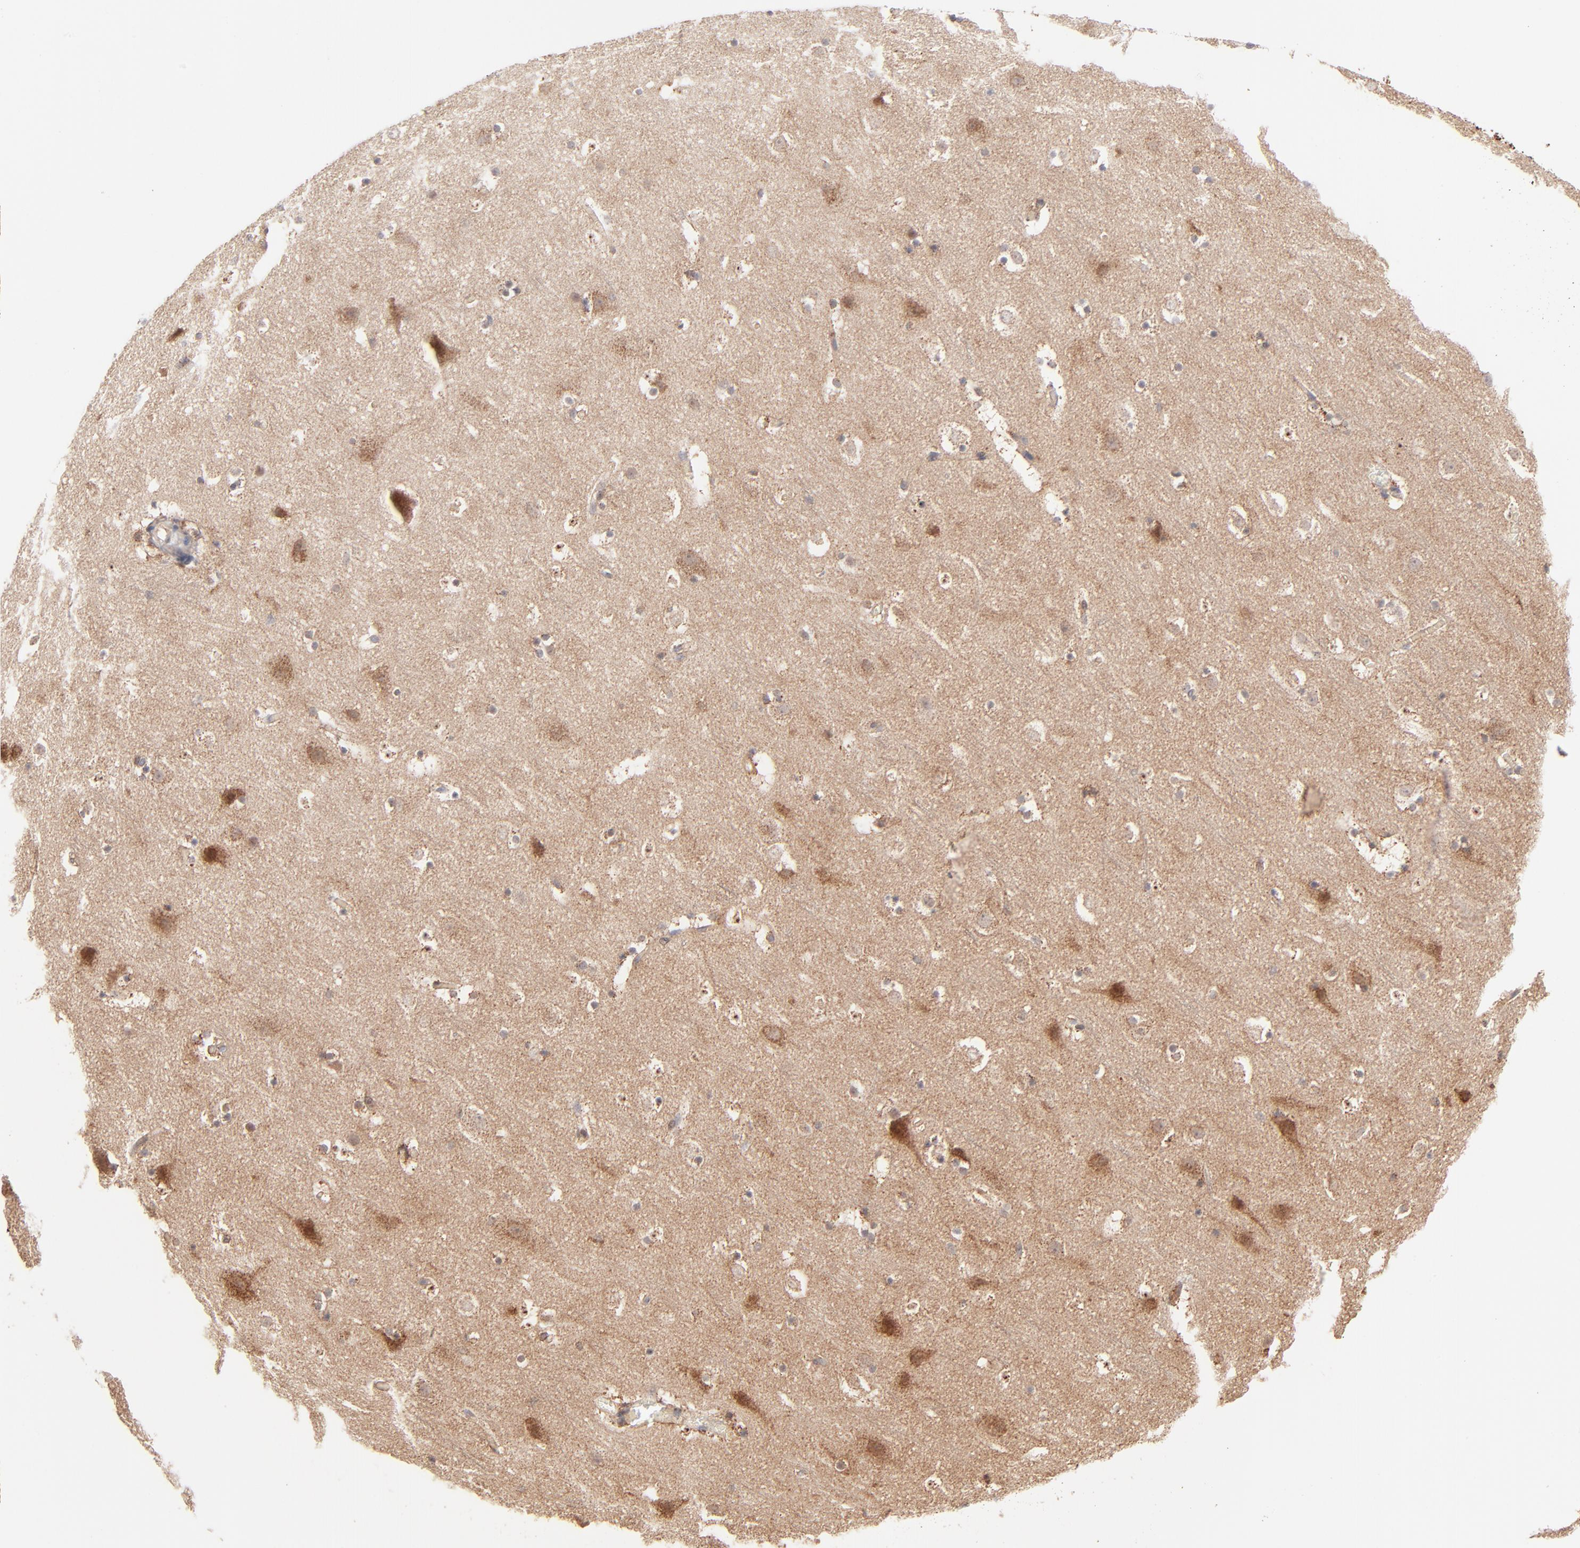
{"staining": {"intensity": "weak", "quantity": ">75%", "location": "cytoplasmic/membranous"}, "tissue": "cerebral cortex", "cell_type": "Endothelial cells", "image_type": "normal", "snomed": [{"axis": "morphology", "description": "Normal tissue, NOS"}, {"axis": "topography", "description": "Cerebral cortex"}], "caption": "Weak cytoplasmic/membranous protein positivity is identified in about >75% of endothelial cells in cerebral cortex. (DAB (3,3'-diaminobenzidine) IHC with brightfield microscopy, high magnification).", "gene": "CSPG4", "patient": {"sex": "male", "age": 45}}